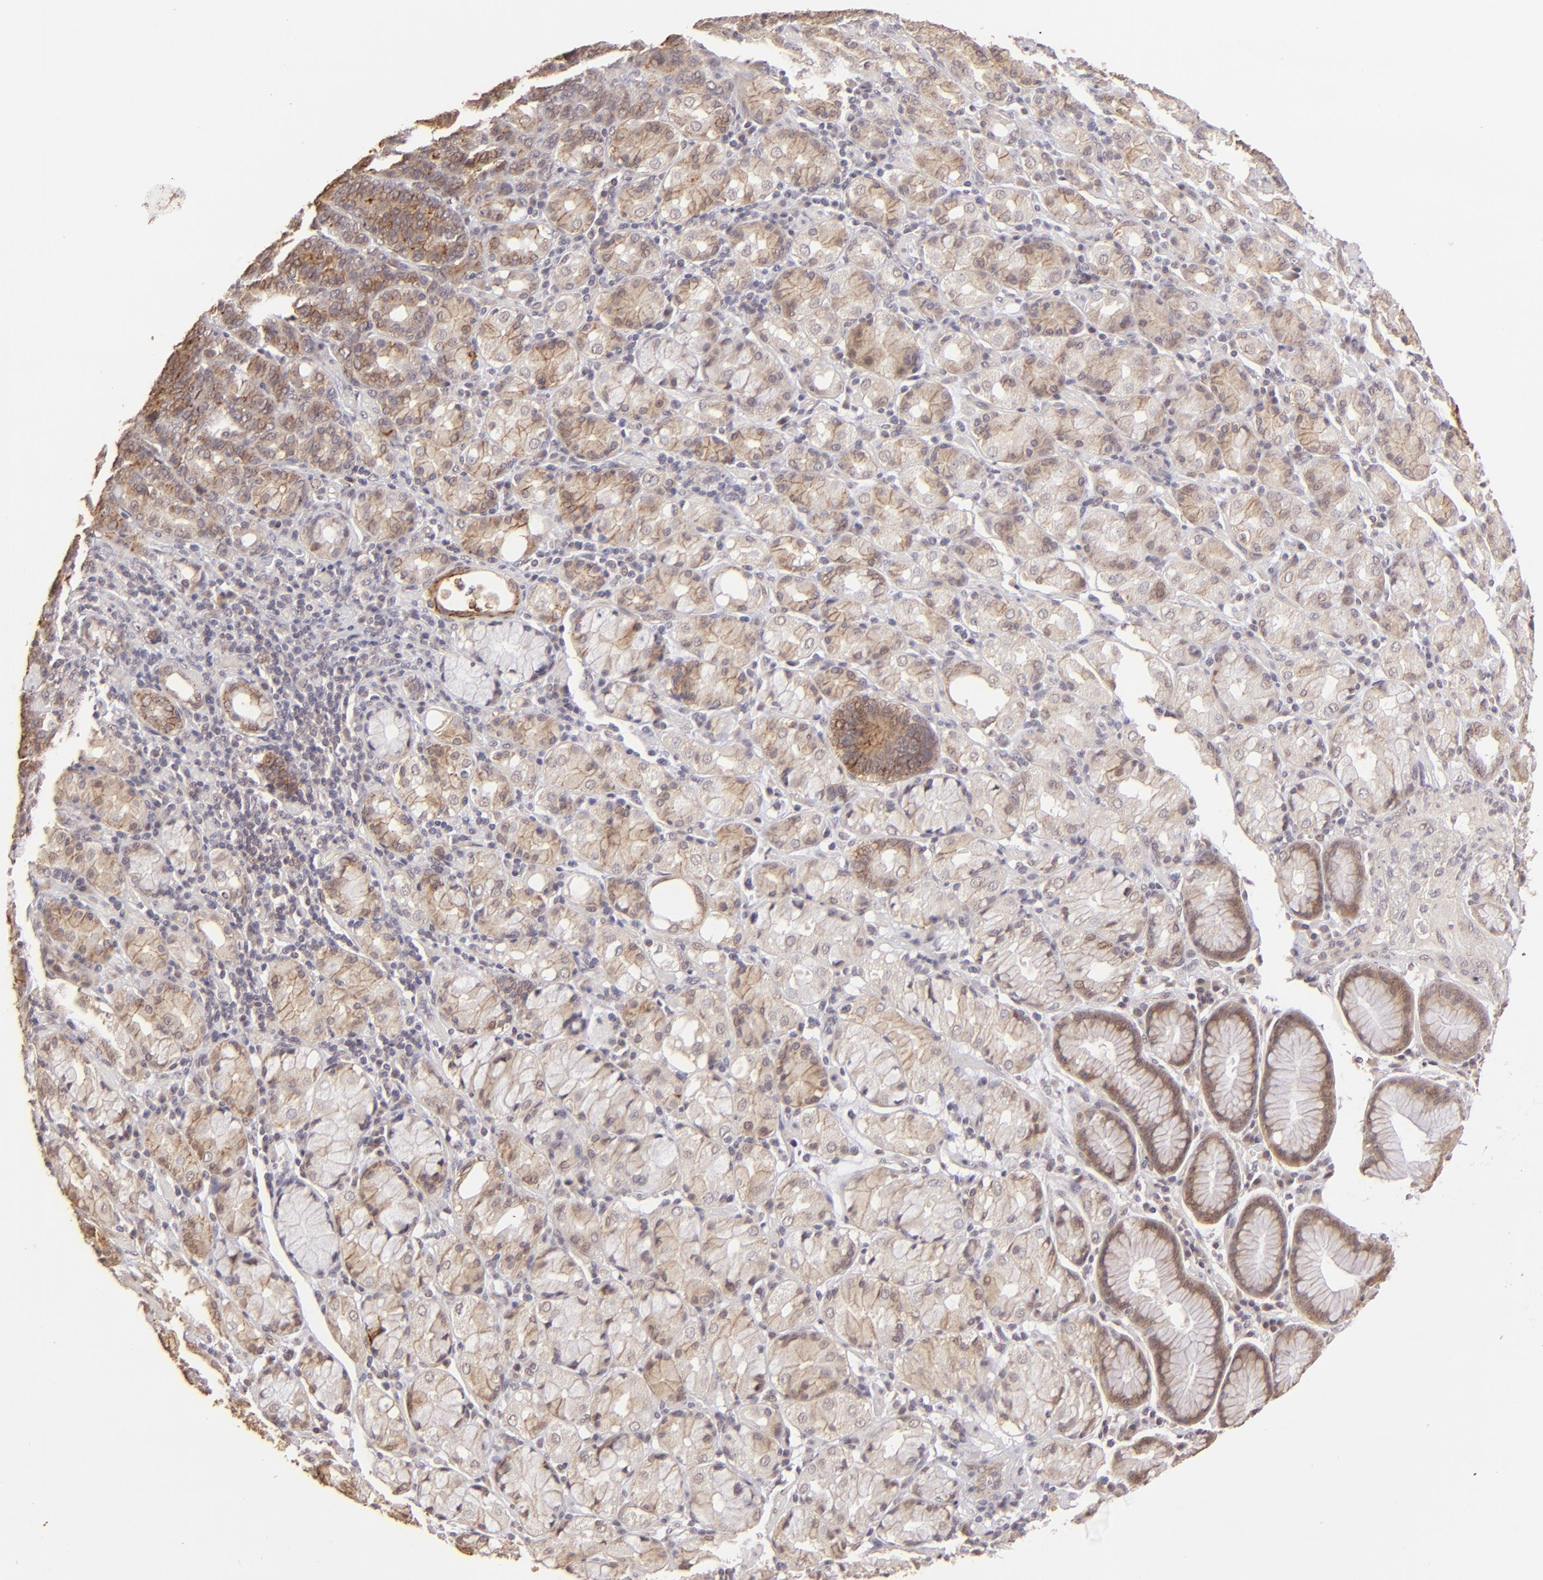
{"staining": {"intensity": "moderate", "quantity": ">75%", "location": "cytoplasmic/membranous"}, "tissue": "stomach cancer", "cell_type": "Tumor cells", "image_type": "cancer", "snomed": [{"axis": "morphology", "description": "Adenocarcinoma, NOS"}, {"axis": "topography", "description": "Stomach, upper"}], "caption": "Brown immunohistochemical staining in stomach cancer demonstrates moderate cytoplasmic/membranous positivity in about >75% of tumor cells.", "gene": "CLDN1", "patient": {"sex": "male", "age": 71}}